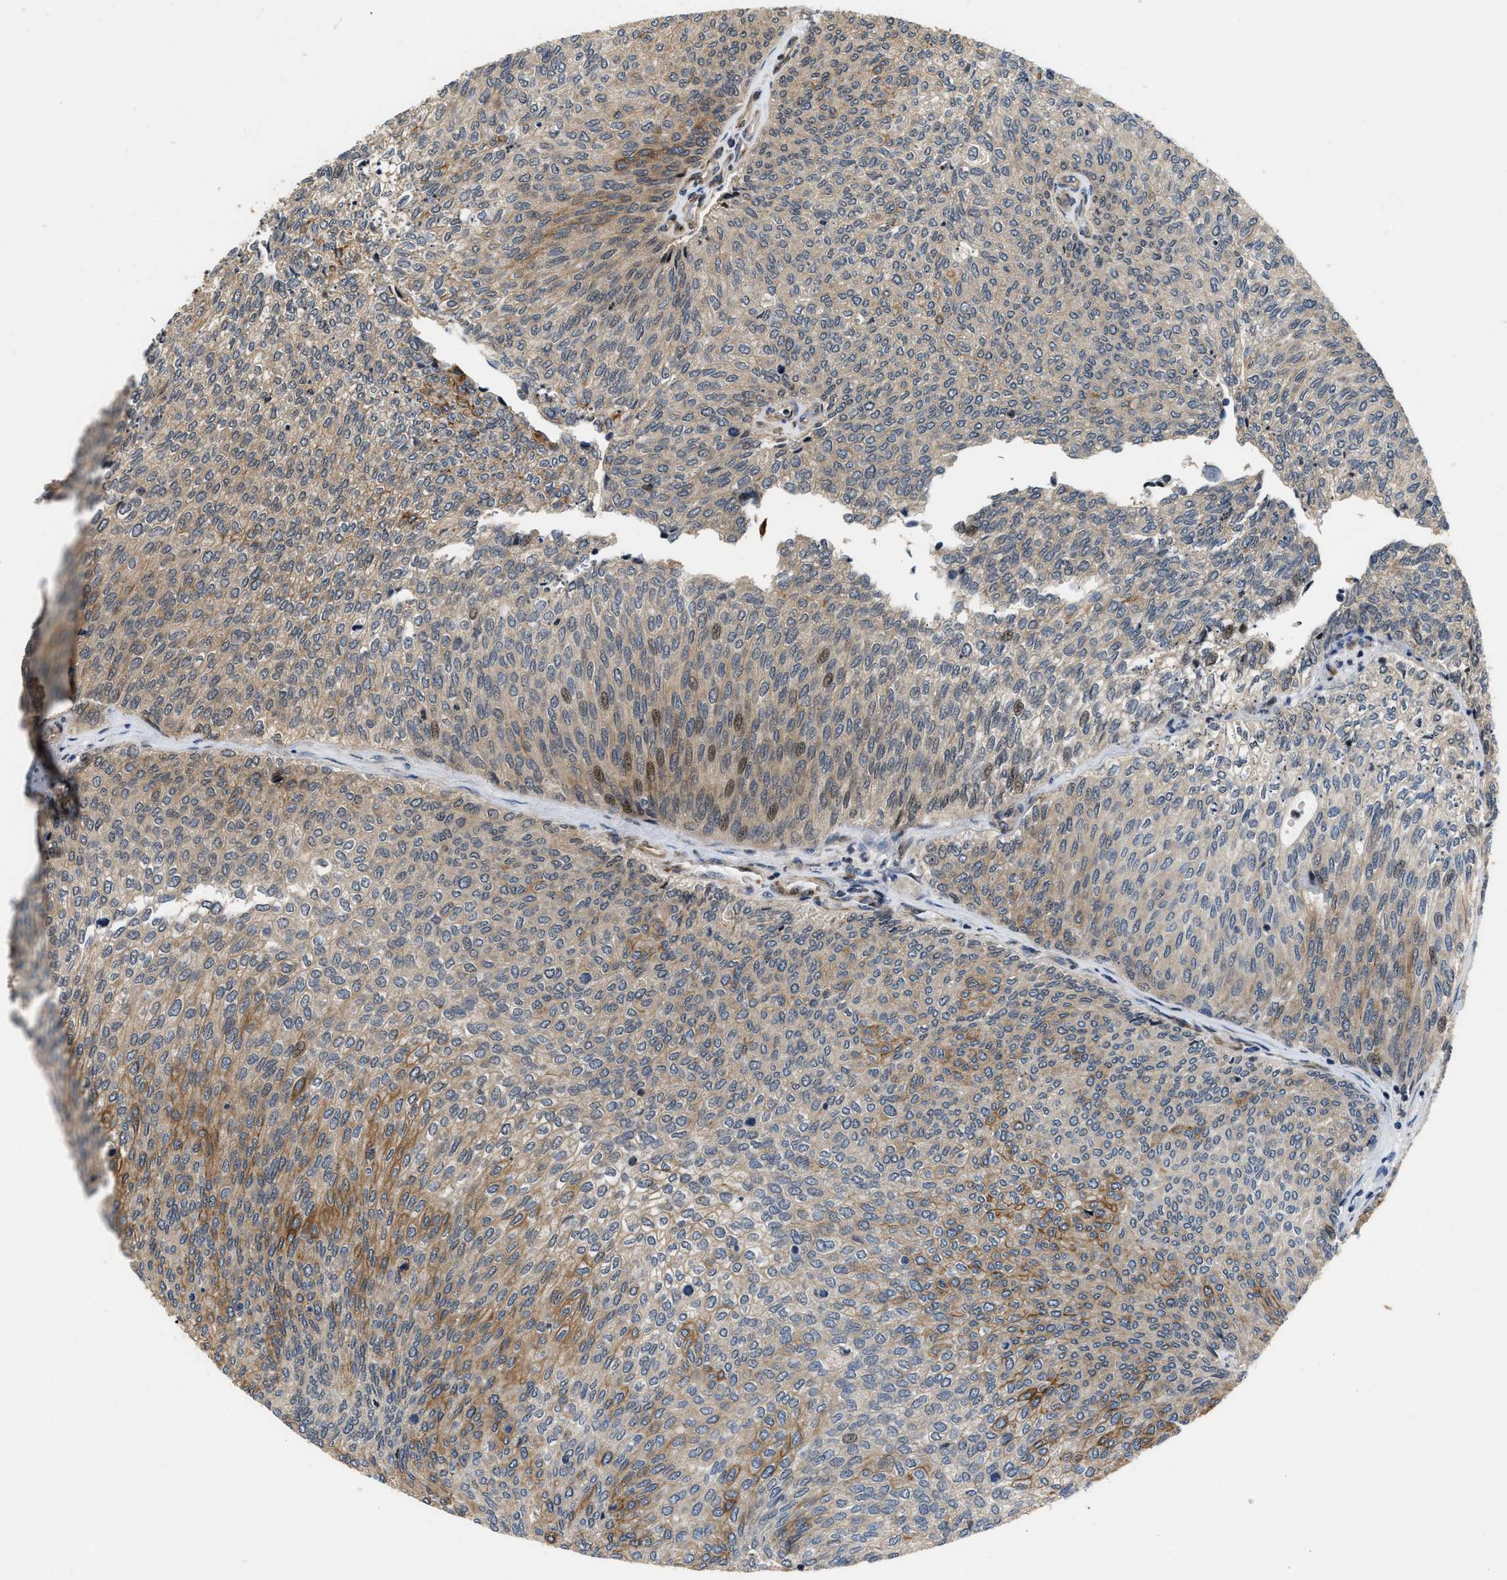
{"staining": {"intensity": "moderate", "quantity": "25%-75%", "location": "cytoplasmic/membranous,nuclear"}, "tissue": "urothelial cancer", "cell_type": "Tumor cells", "image_type": "cancer", "snomed": [{"axis": "morphology", "description": "Urothelial carcinoma, Low grade"}, {"axis": "topography", "description": "Urinary bladder"}], "caption": "A photomicrograph showing moderate cytoplasmic/membranous and nuclear staining in approximately 25%-75% of tumor cells in urothelial carcinoma (low-grade), as visualized by brown immunohistochemical staining.", "gene": "ALDH3A2", "patient": {"sex": "female", "age": 79}}